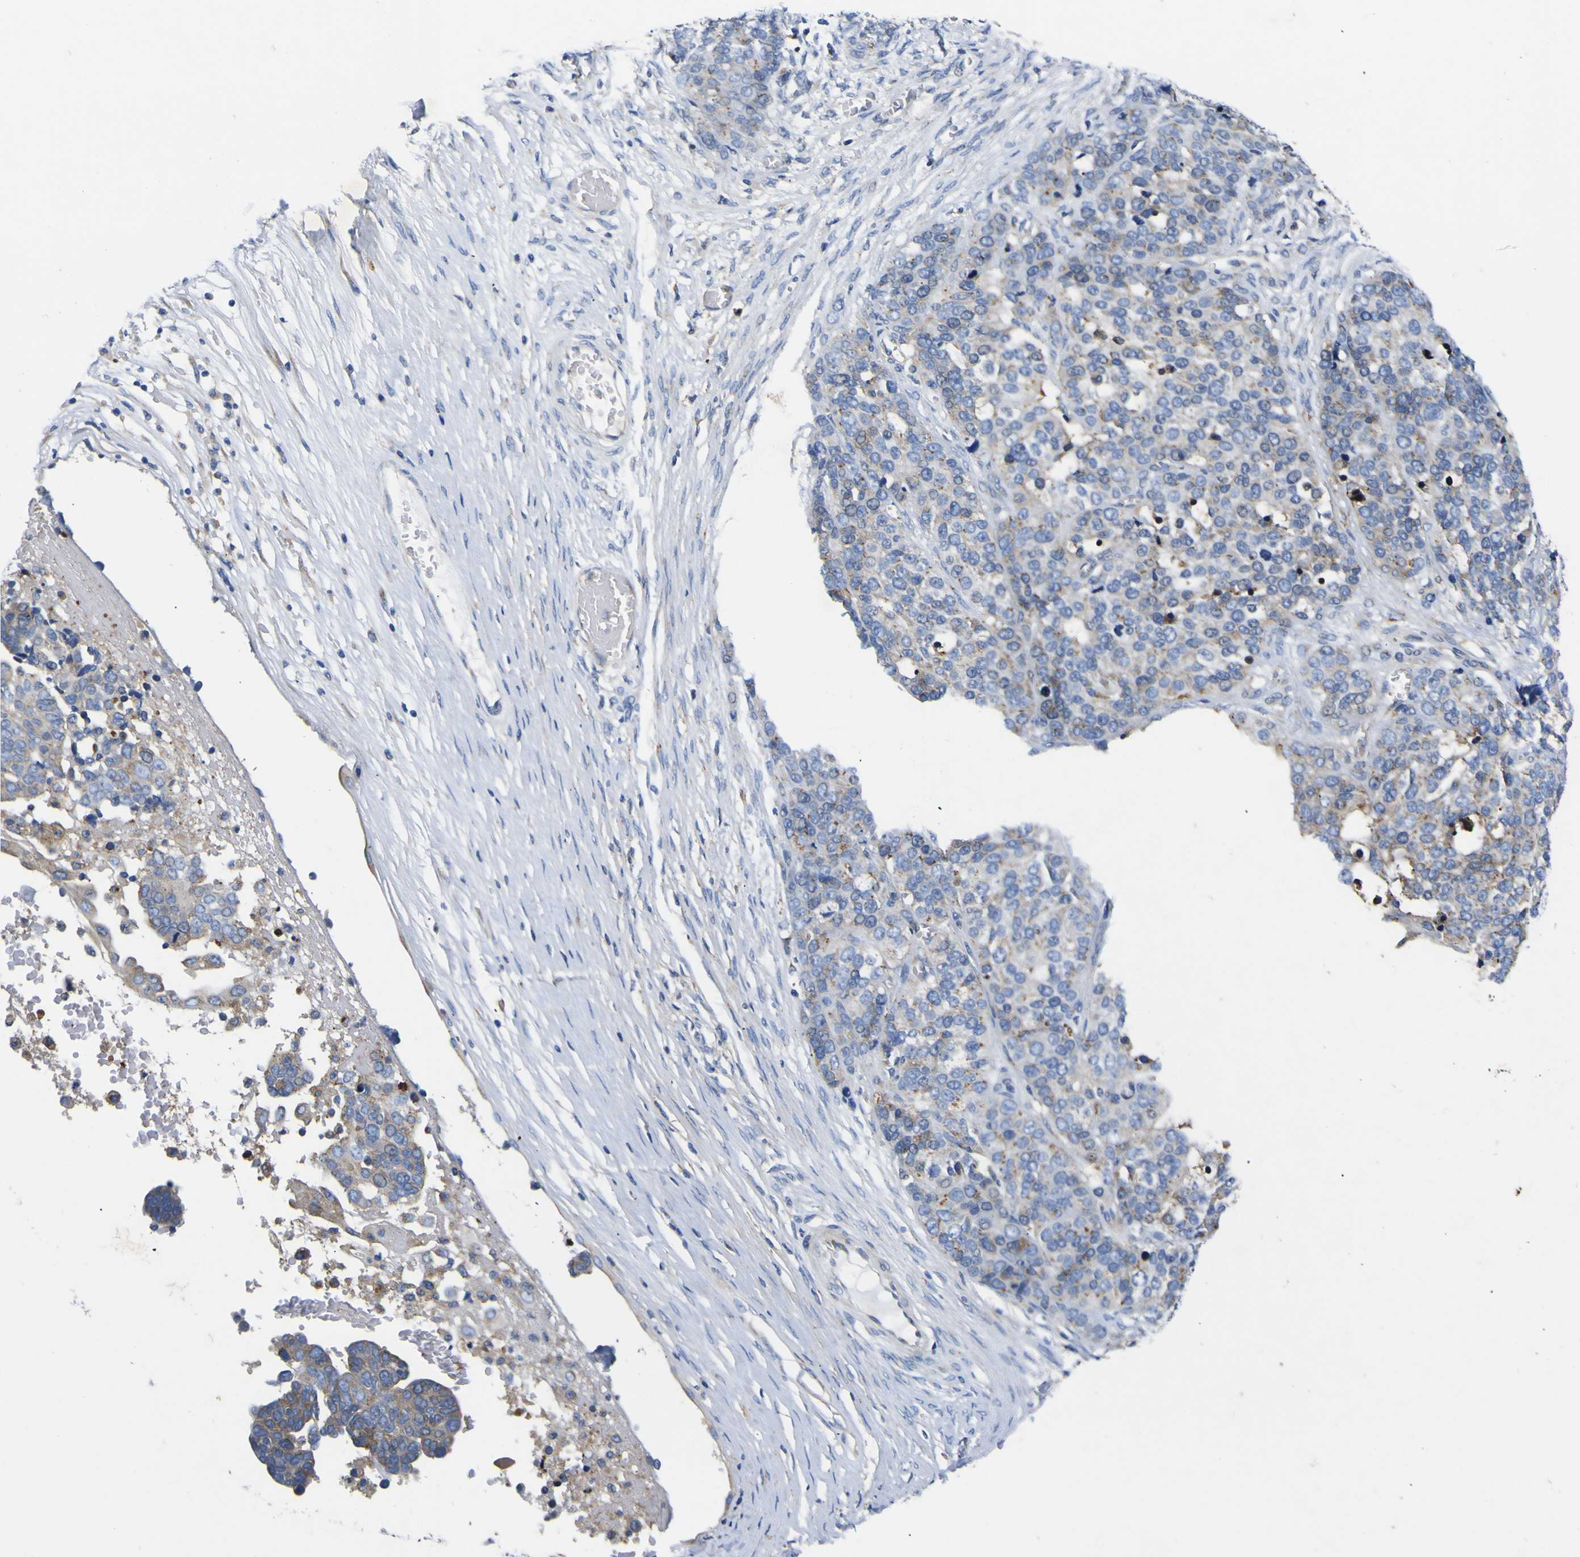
{"staining": {"intensity": "moderate", "quantity": ">75%", "location": "cytoplasmic/membranous"}, "tissue": "ovarian cancer", "cell_type": "Tumor cells", "image_type": "cancer", "snomed": [{"axis": "morphology", "description": "Cystadenocarcinoma, serous, NOS"}, {"axis": "topography", "description": "Ovary"}], "caption": "Immunohistochemical staining of ovarian cancer shows medium levels of moderate cytoplasmic/membranous protein expression in about >75% of tumor cells.", "gene": "COA1", "patient": {"sex": "female", "age": 44}}